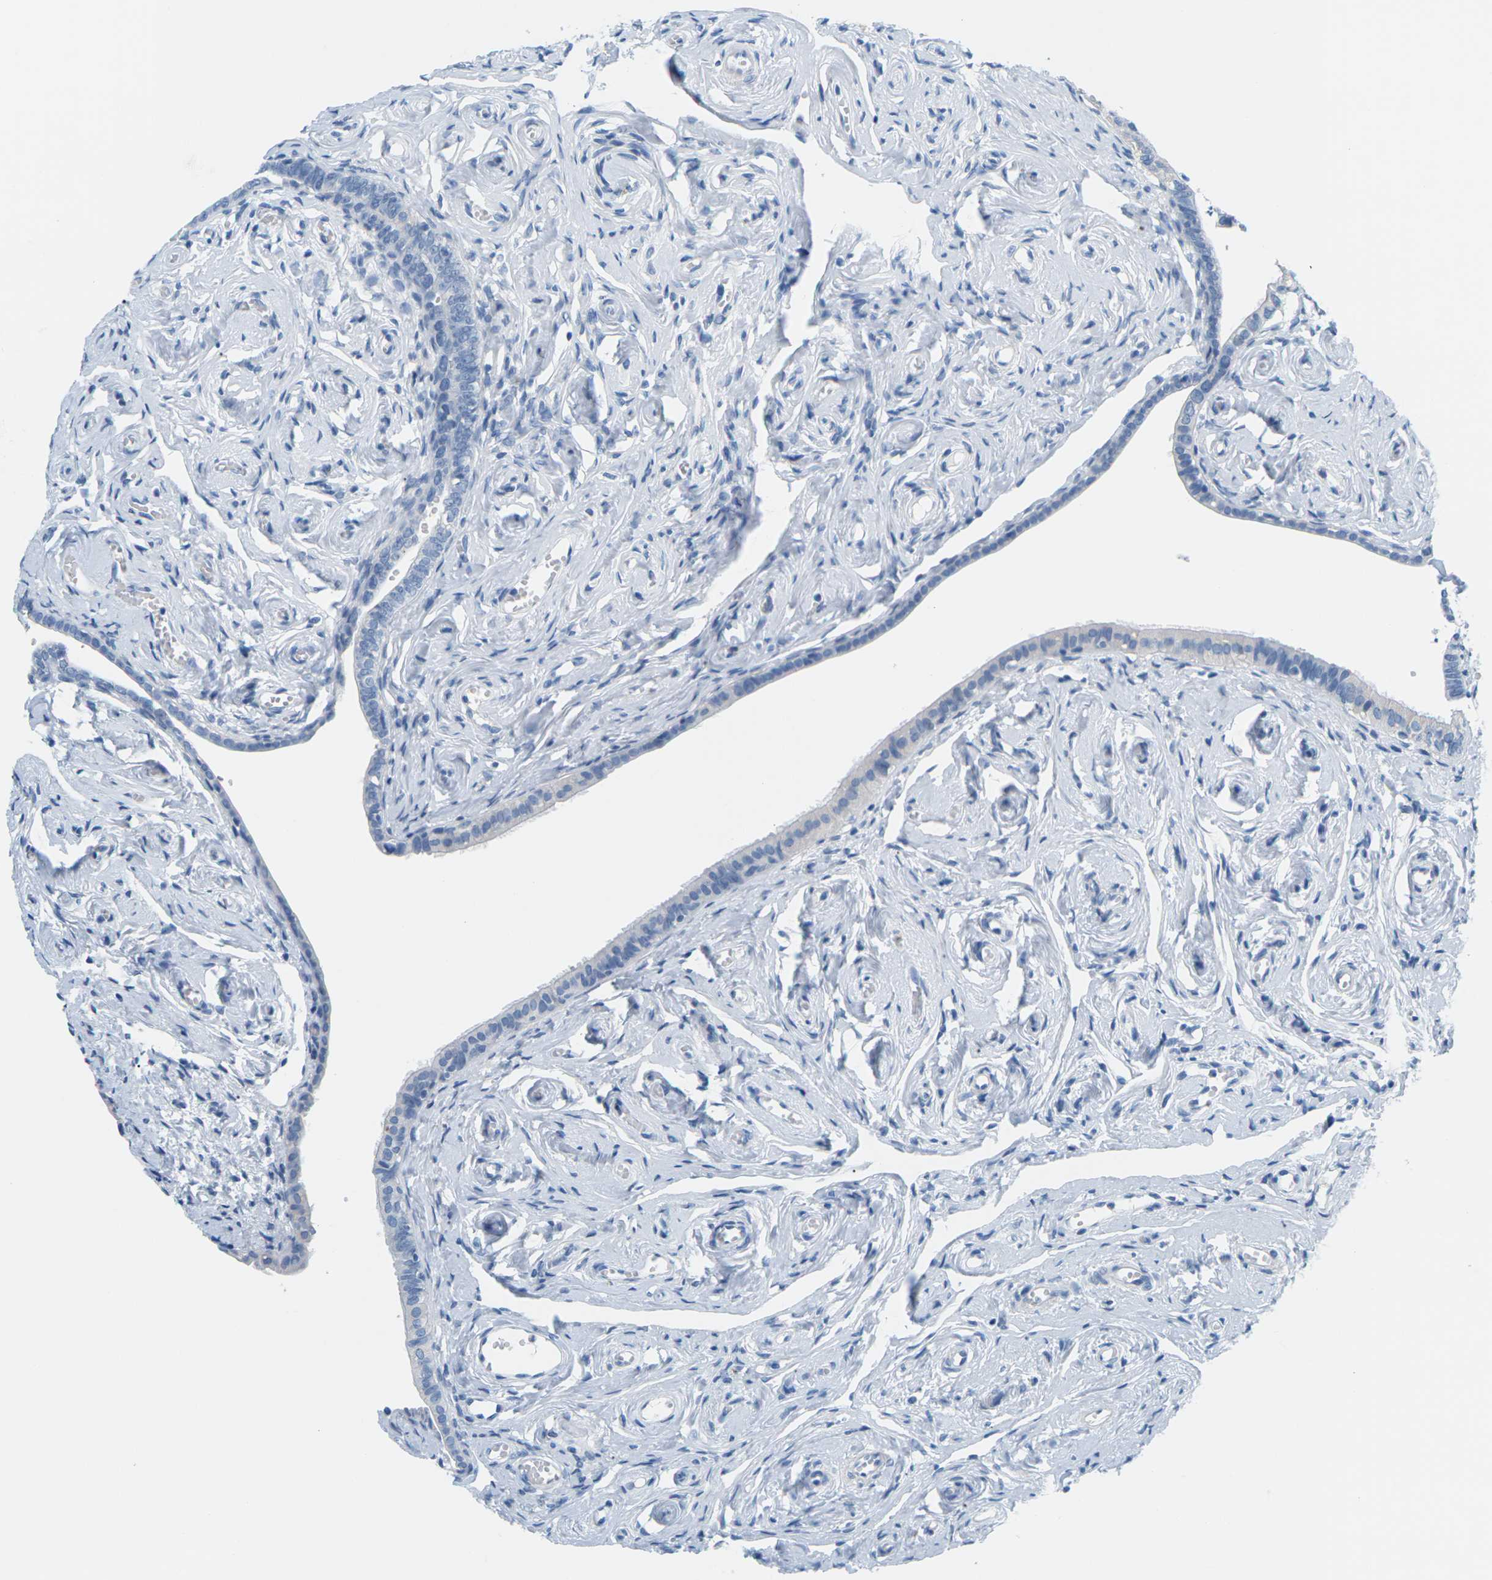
{"staining": {"intensity": "negative", "quantity": "none", "location": "none"}, "tissue": "fallopian tube", "cell_type": "Glandular cells", "image_type": "normal", "snomed": [{"axis": "morphology", "description": "Normal tissue, NOS"}, {"axis": "topography", "description": "Fallopian tube"}], "caption": "DAB (3,3'-diaminobenzidine) immunohistochemical staining of benign fallopian tube displays no significant positivity in glandular cells.", "gene": "SLC12A1", "patient": {"sex": "female", "age": 71}}